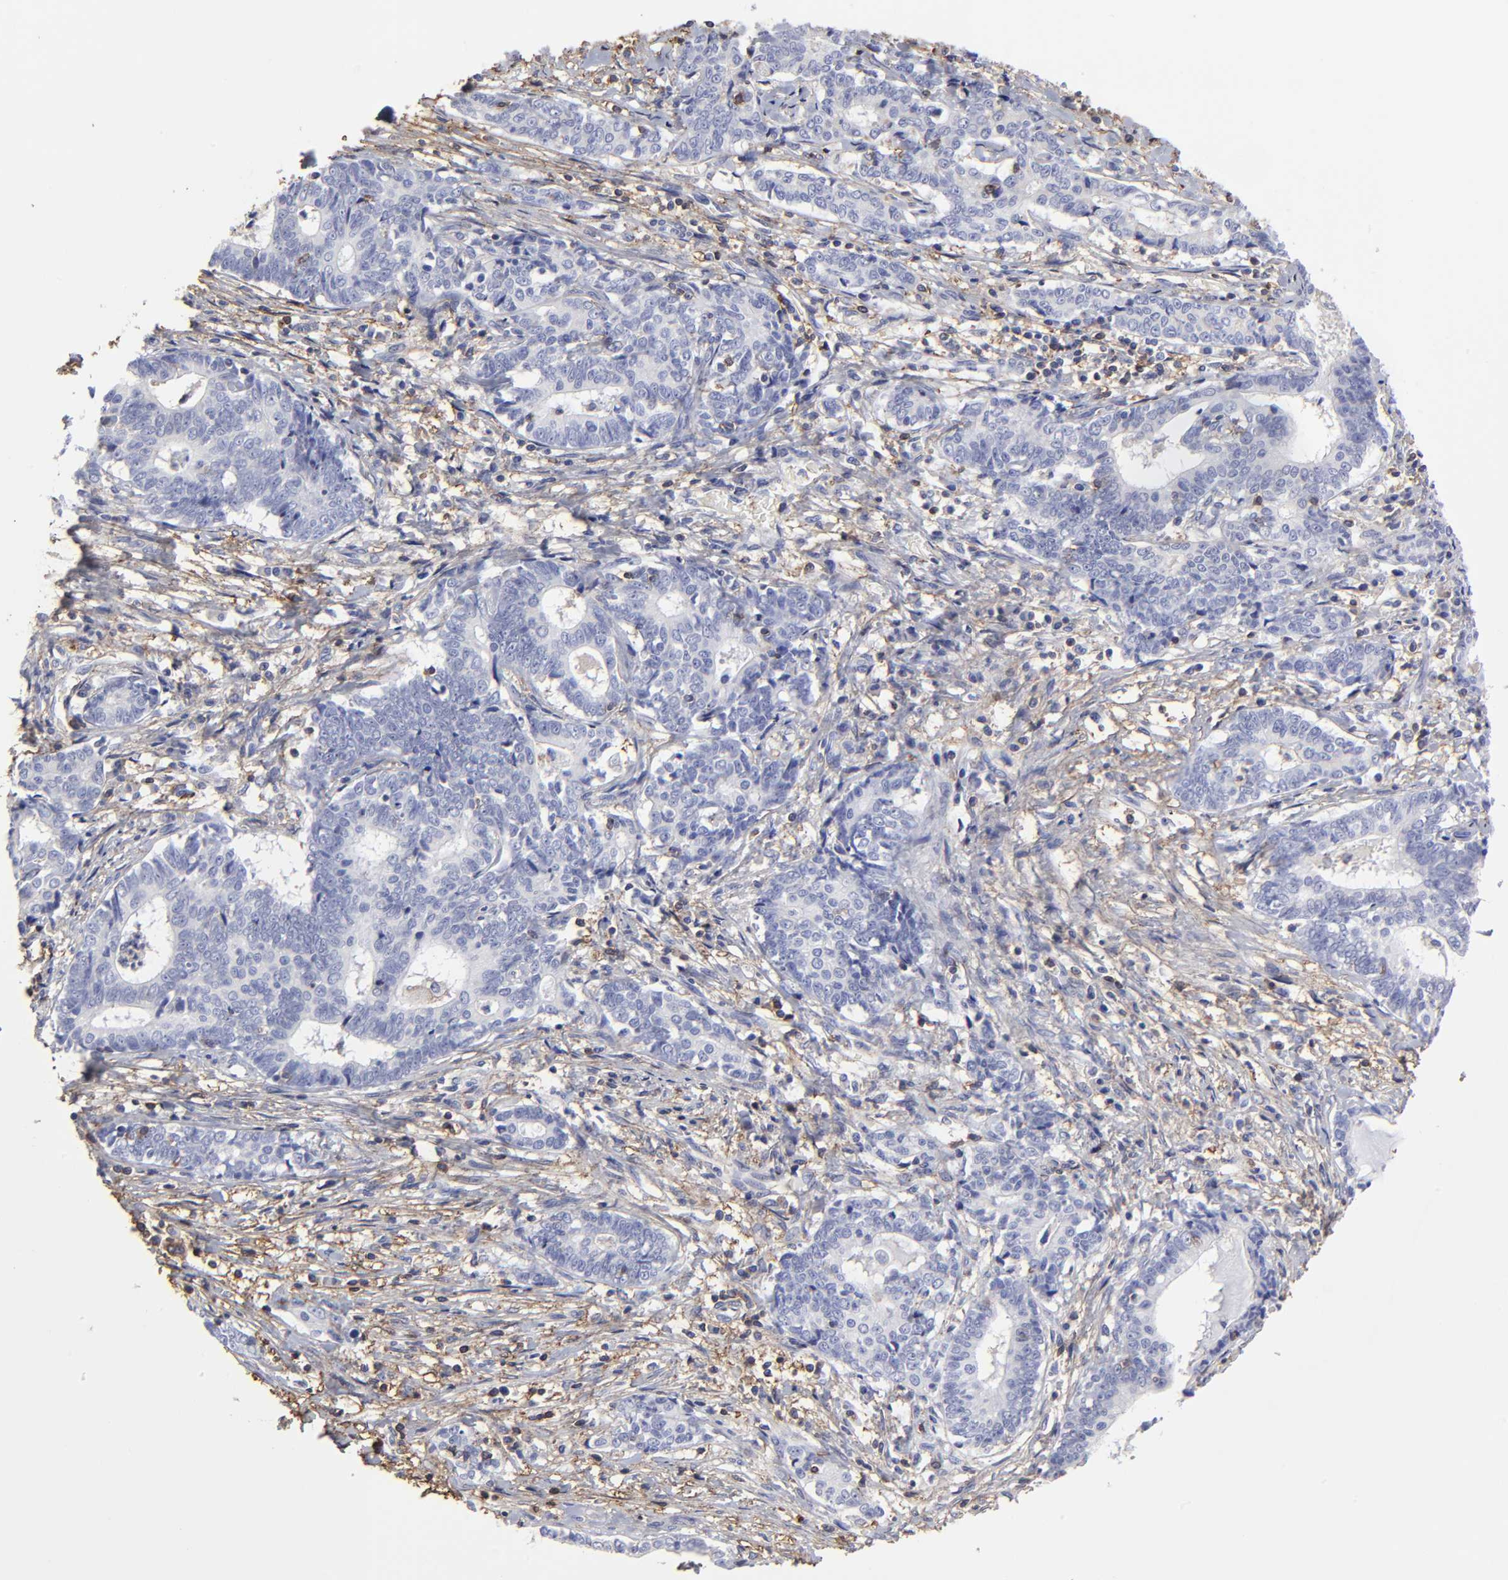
{"staining": {"intensity": "negative", "quantity": "none", "location": "none"}, "tissue": "liver cancer", "cell_type": "Tumor cells", "image_type": "cancer", "snomed": [{"axis": "morphology", "description": "Cholangiocarcinoma"}, {"axis": "topography", "description": "Liver"}], "caption": "Tumor cells are negative for brown protein staining in liver cholangiocarcinoma. (DAB (3,3'-diaminobenzidine) immunohistochemistry with hematoxylin counter stain).", "gene": "ANXA6", "patient": {"sex": "male", "age": 57}}